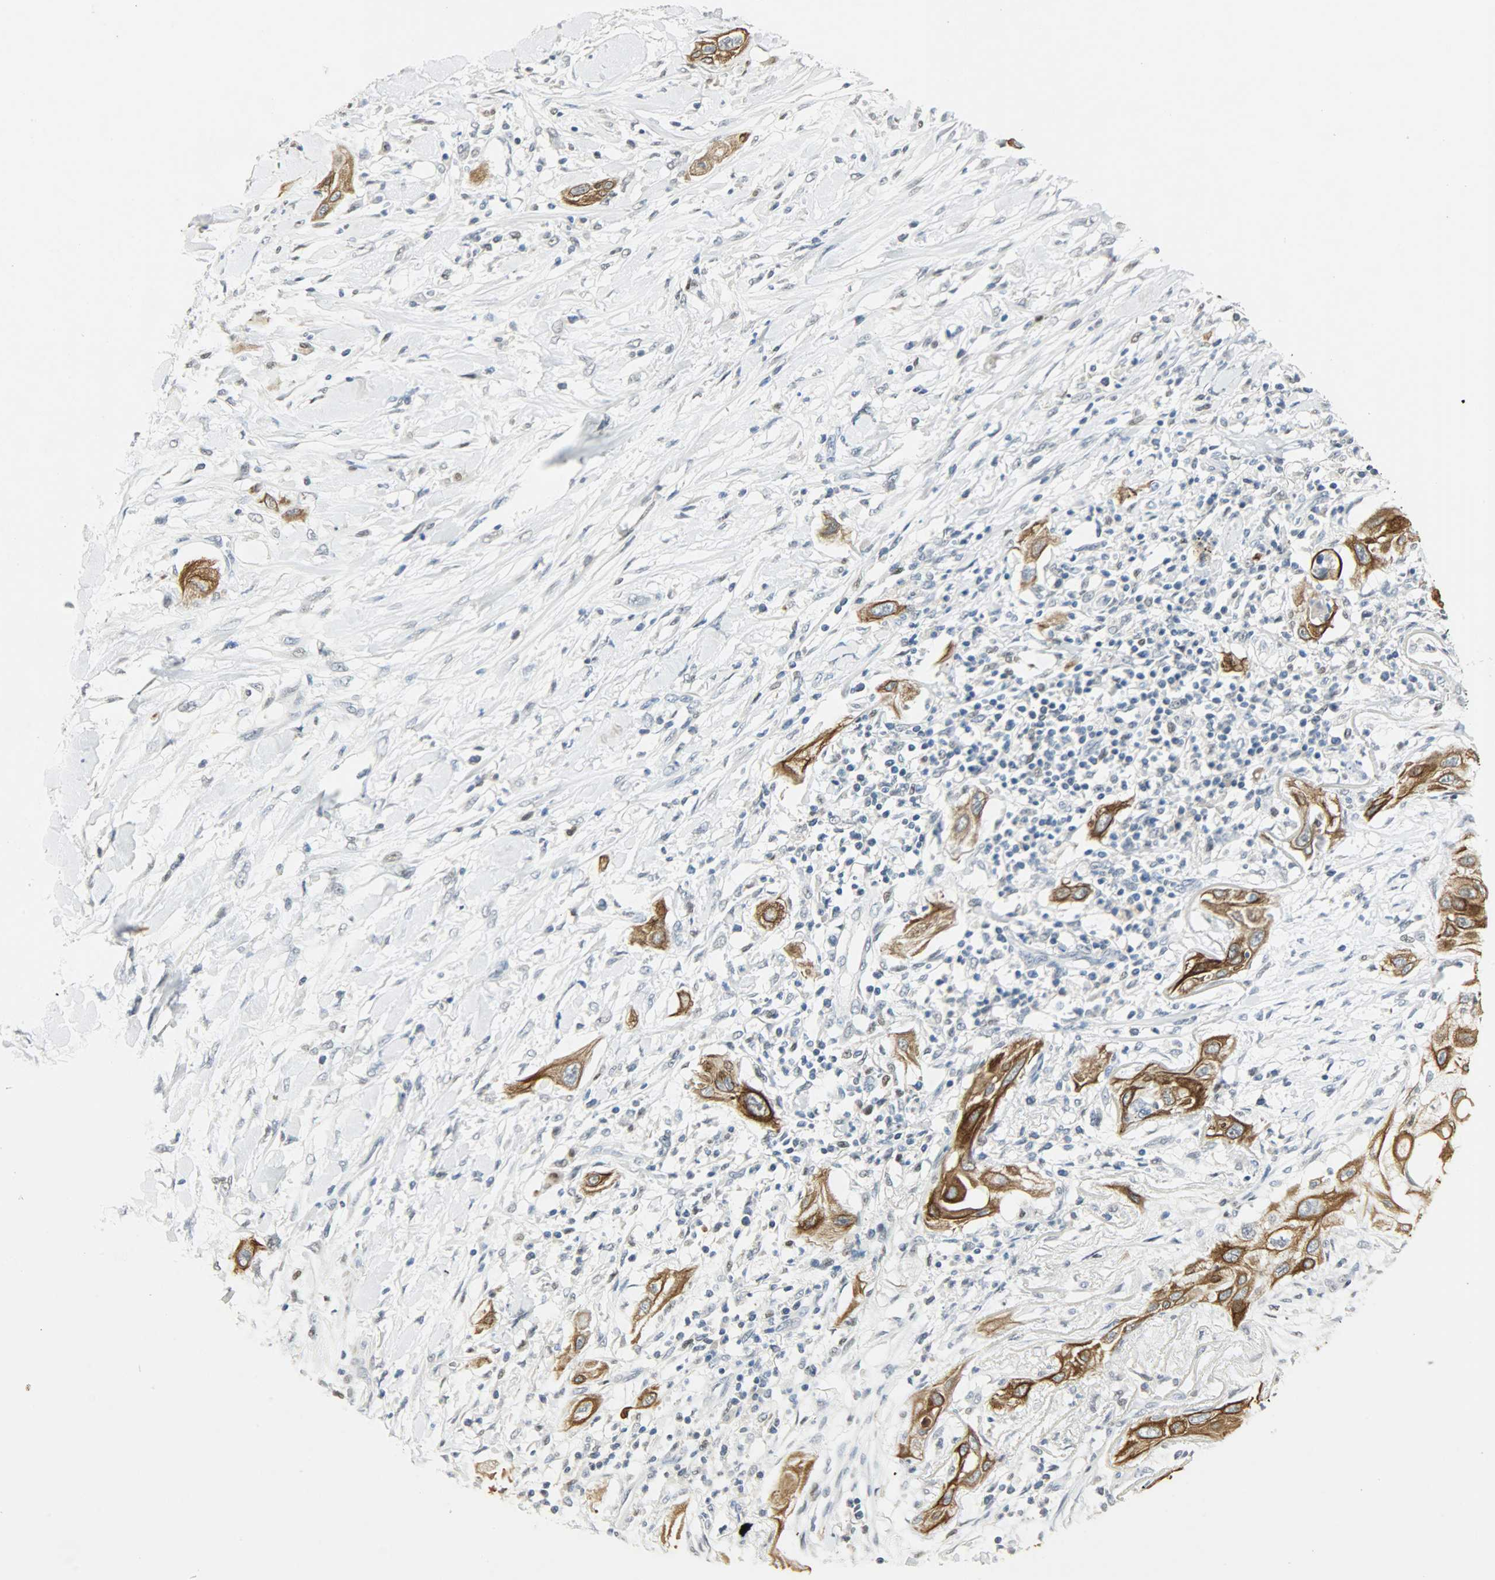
{"staining": {"intensity": "strong", "quantity": ">75%", "location": "cytoplasmic/membranous"}, "tissue": "lung cancer", "cell_type": "Tumor cells", "image_type": "cancer", "snomed": [{"axis": "morphology", "description": "Squamous cell carcinoma, NOS"}, {"axis": "topography", "description": "Lung"}], "caption": "Protein staining of lung cancer (squamous cell carcinoma) tissue shows strong cytoplasmic/membranous expression in approximately >75% of tumor cells. (brown staining indicates protein expression, while blue staining denotes nuclei).", "gene": "PPARG", "patient": {"sex": "female", "age": 47}}